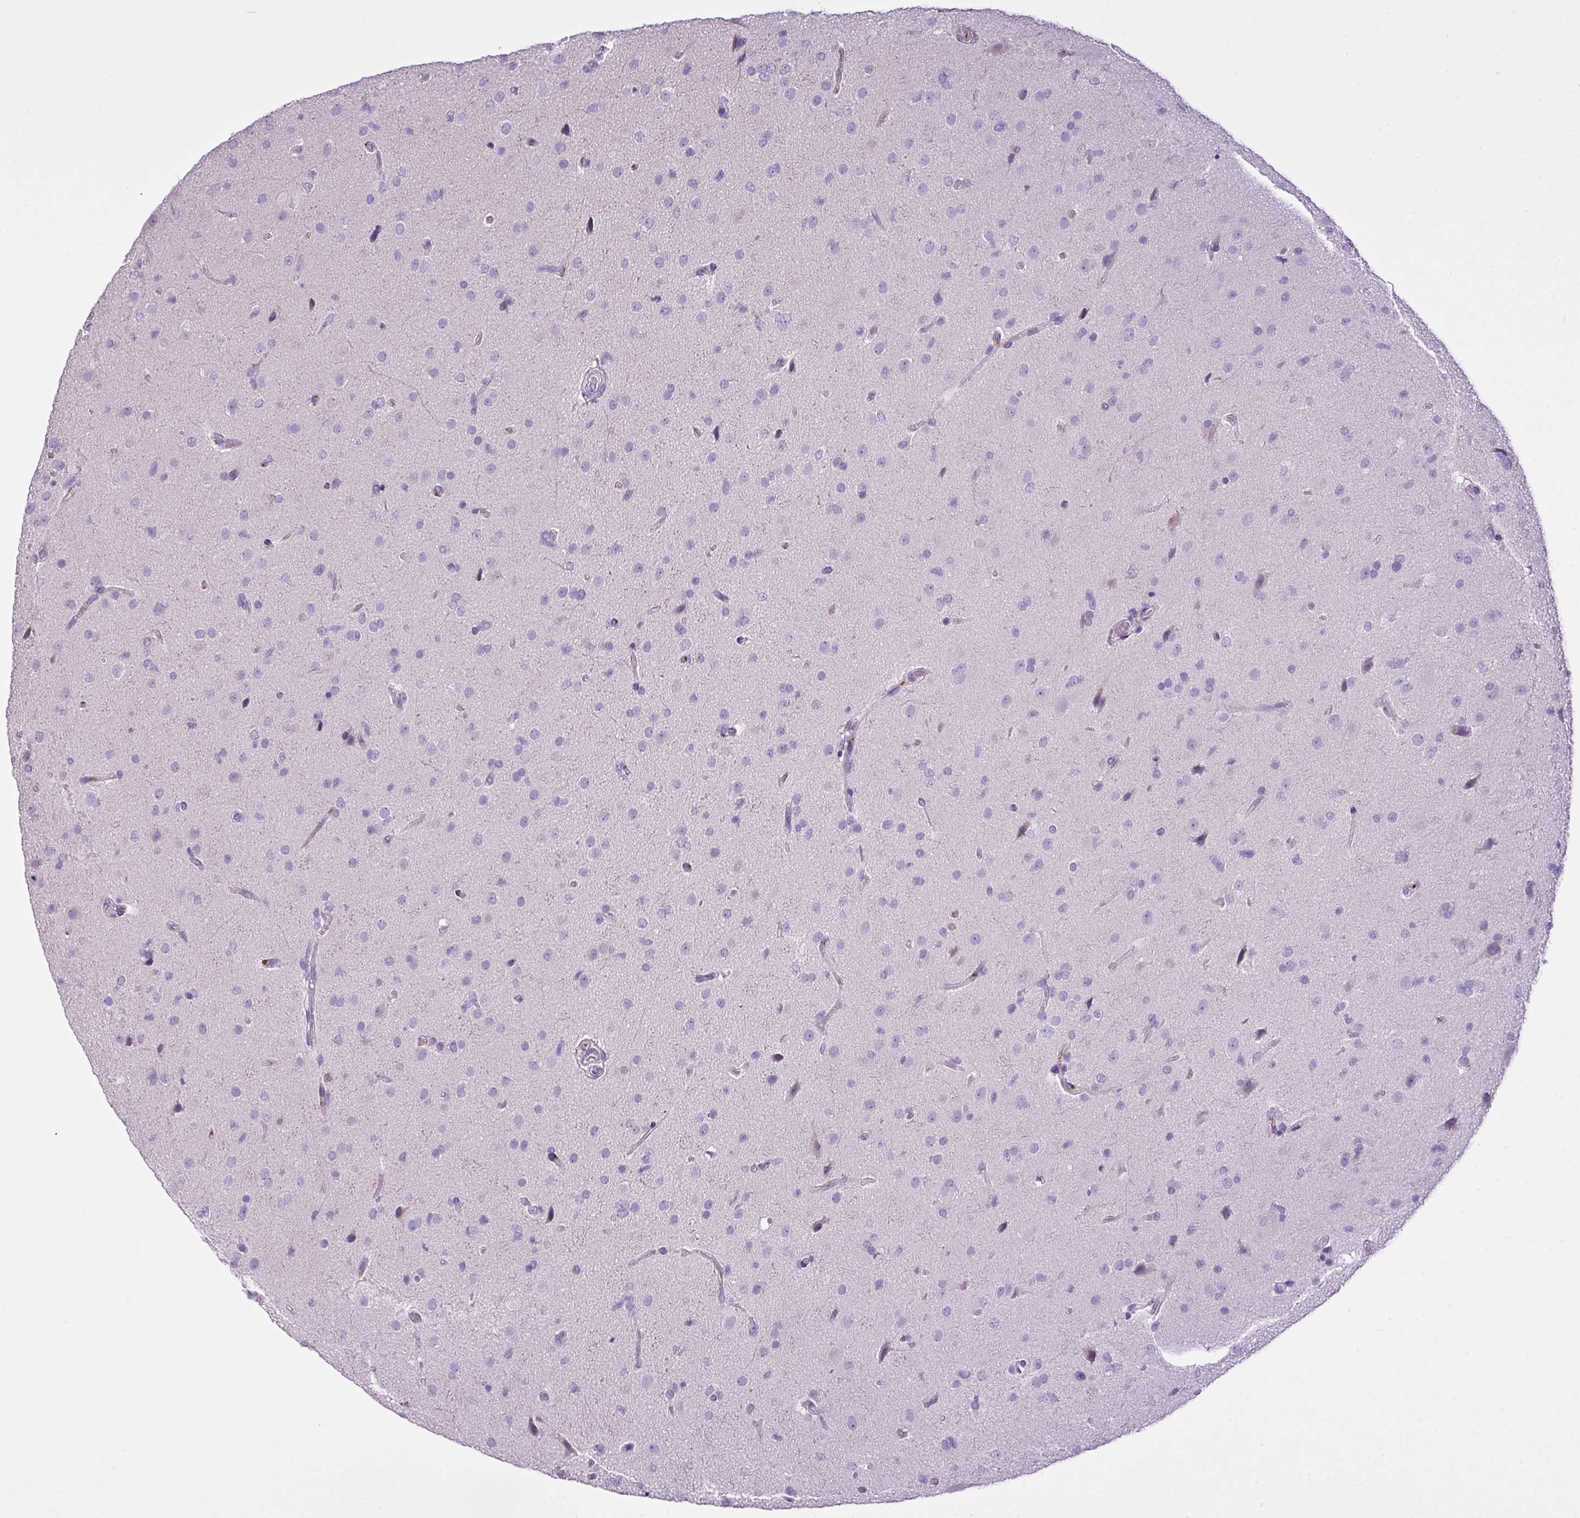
{"staining": {"intensity": "negative", "quantity": "none", "location": "none"}, "tissue": "glioma", "cell_type": "Tumor cells", "image_type": "cancer", "snomed": [{"axis": "morphology", "description": "Glioma, malignant, High grade"}, {"axis": "topography", "description": "Brain"}], "caption": "Tumor cells are negative for brown protein staining in glioma.", "gene": "FAM43A", "patient": {"sex": "male", "age": 33}}